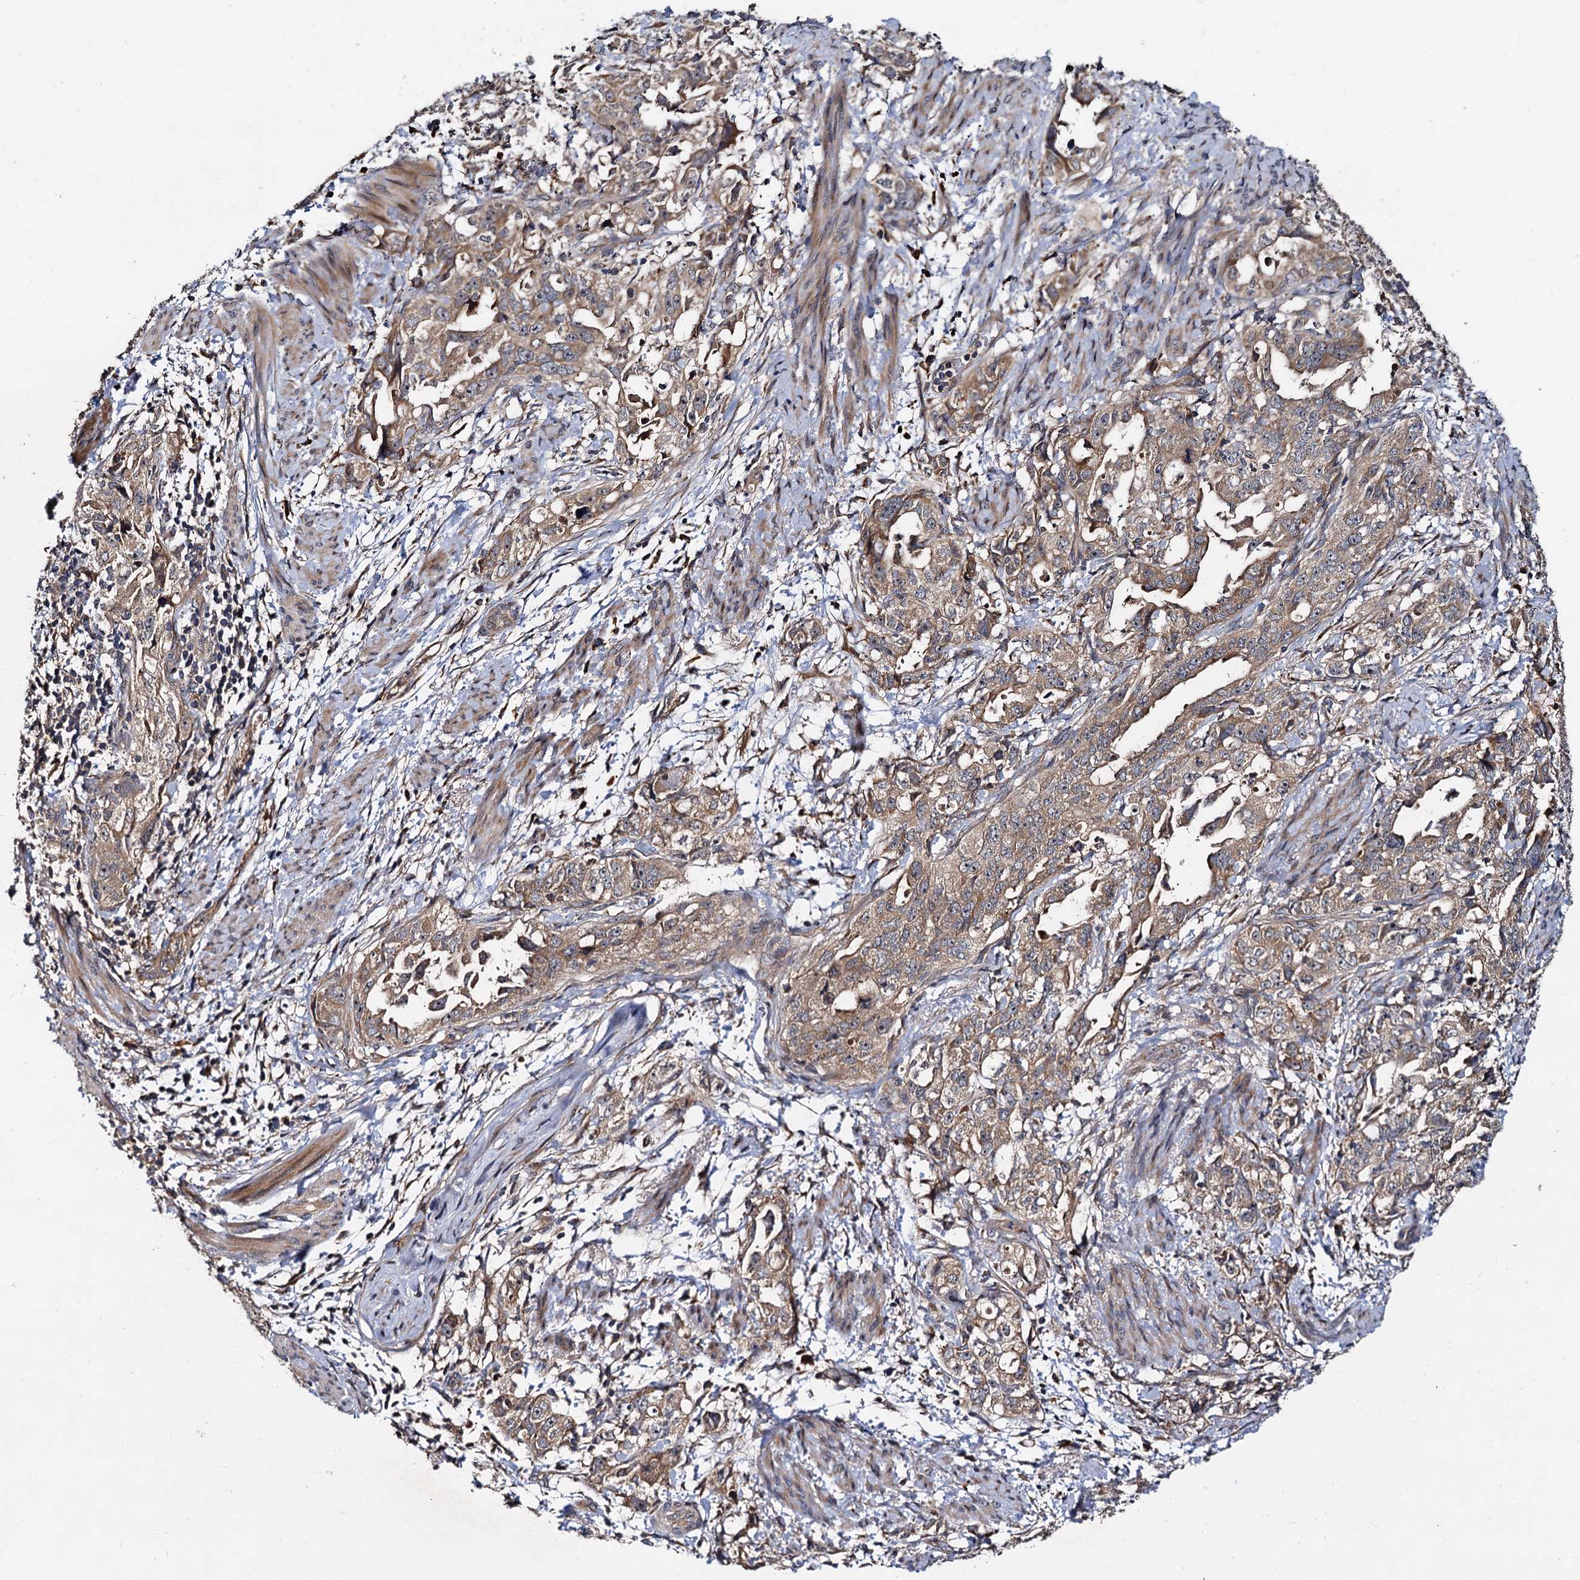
{"staining": {"intensity": "moderate", "quantity": ">75%", "location": "cytoplasmic/membranous"}, "tissue": "endometrial cancer", "cell_type": "Tumor cells", "image_type": "cancer", "snomed": [{"axis": "morphology", "description": "Adenocarcinoma, NOS"}, {"axis": "topography", "description": "Endometrium"}], "caption": "A brown stain highlights moderate cytoplasmic/membranous staining of a protein in endometrial cancer (adenocarcinoma) tumor cells.", "gene": "WWC3", "patient": {"sex": "female", "age": 65}}